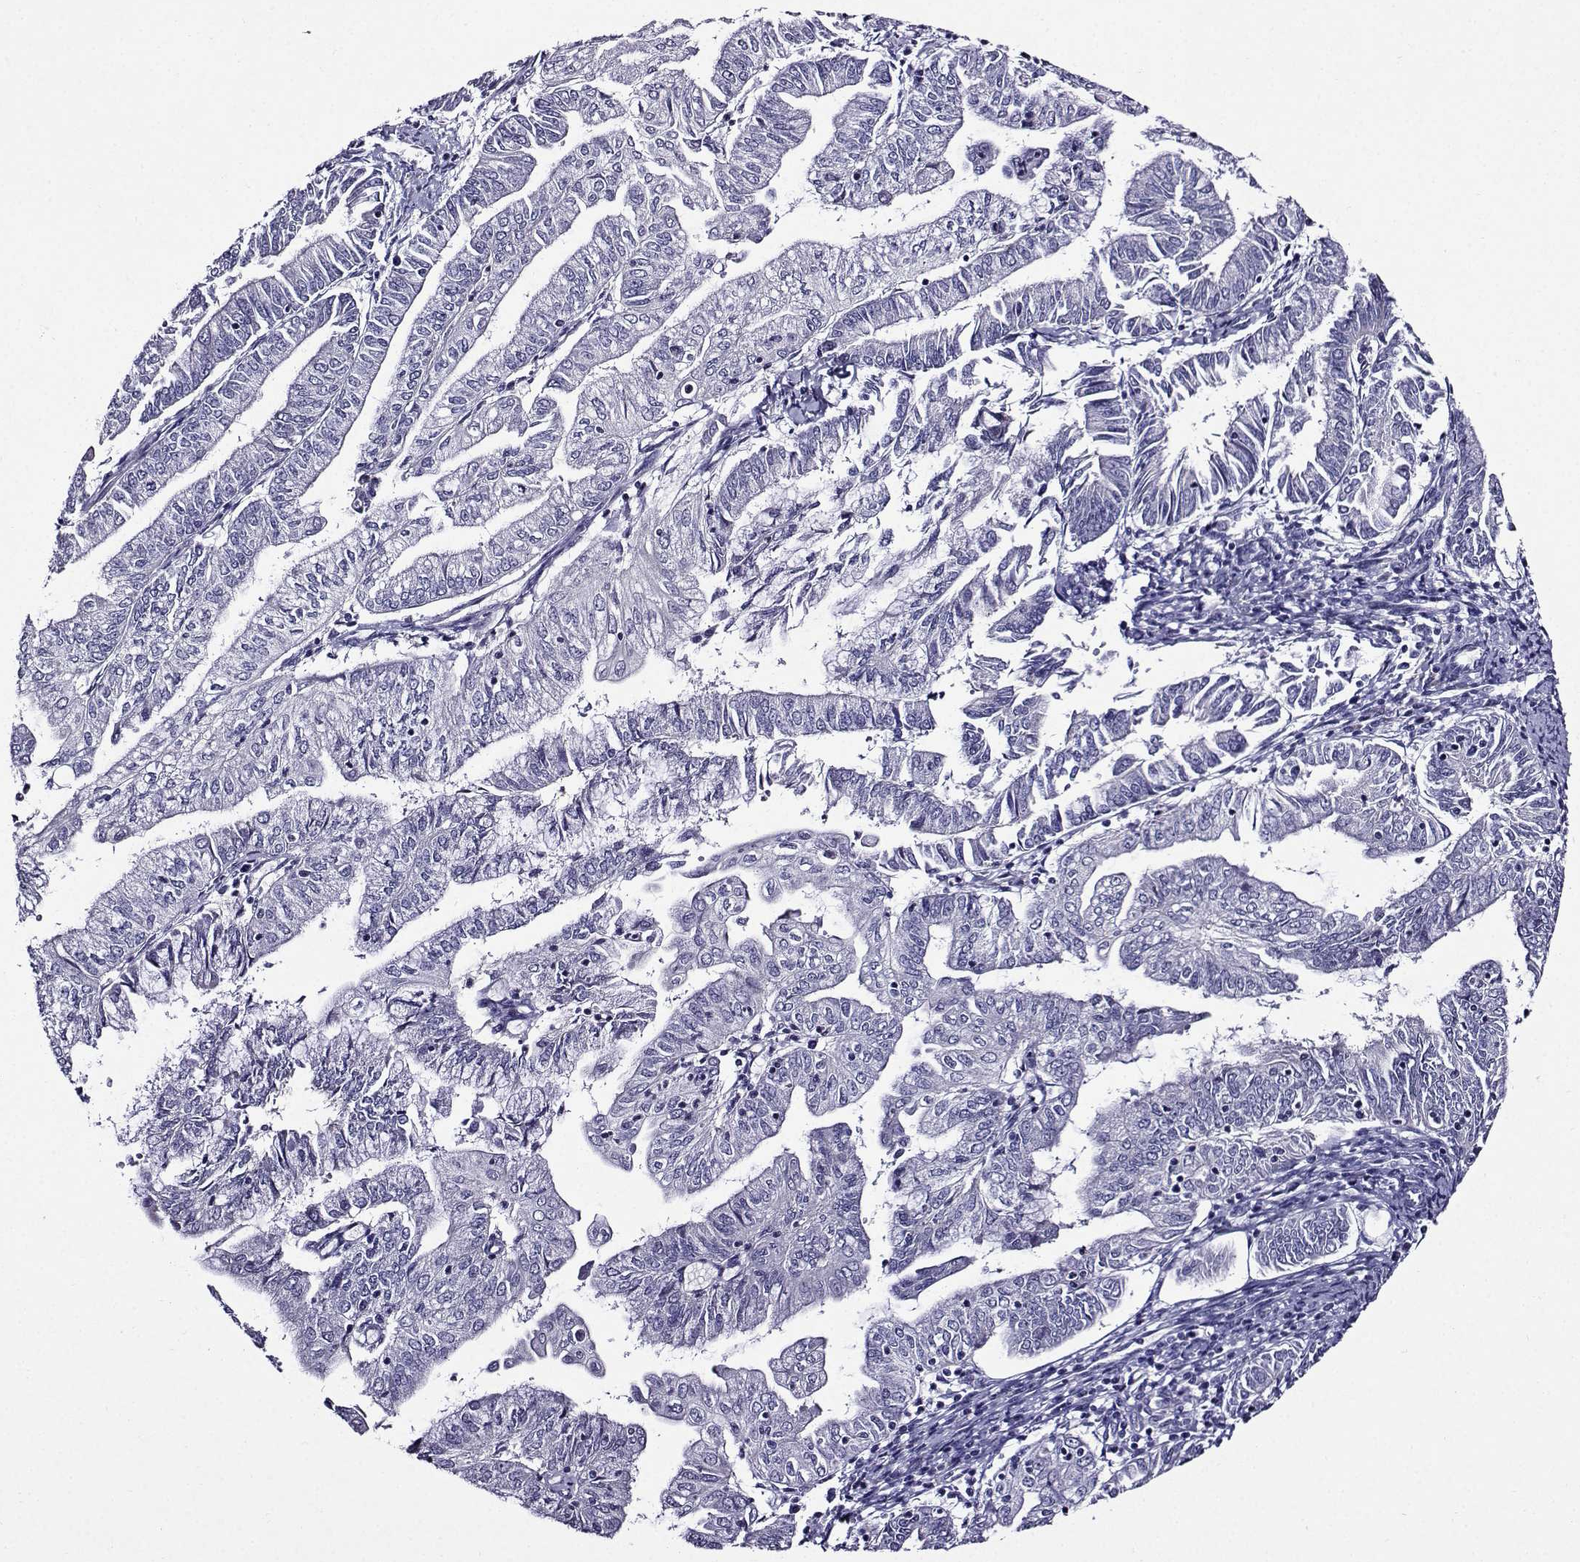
{"staining": {"intensity": "negative", "quantity": "none", "location": "none"}, "tissue": "endometrial cancer", "cell_type": "Tumor cells", "image_type": "cancer", "snomed": [{"axis": "morphology", "description": "Adenocarcinoma, NOS"}, {"axis": "topography", "description": "Endometrium"}], "caption": "The photomicrograph demonstrates no staining of tumor cells in endometrial cancer (adenocarcinoma).", "gene": "TMEM266", "patient": {"sex": "female", "age": 55}}